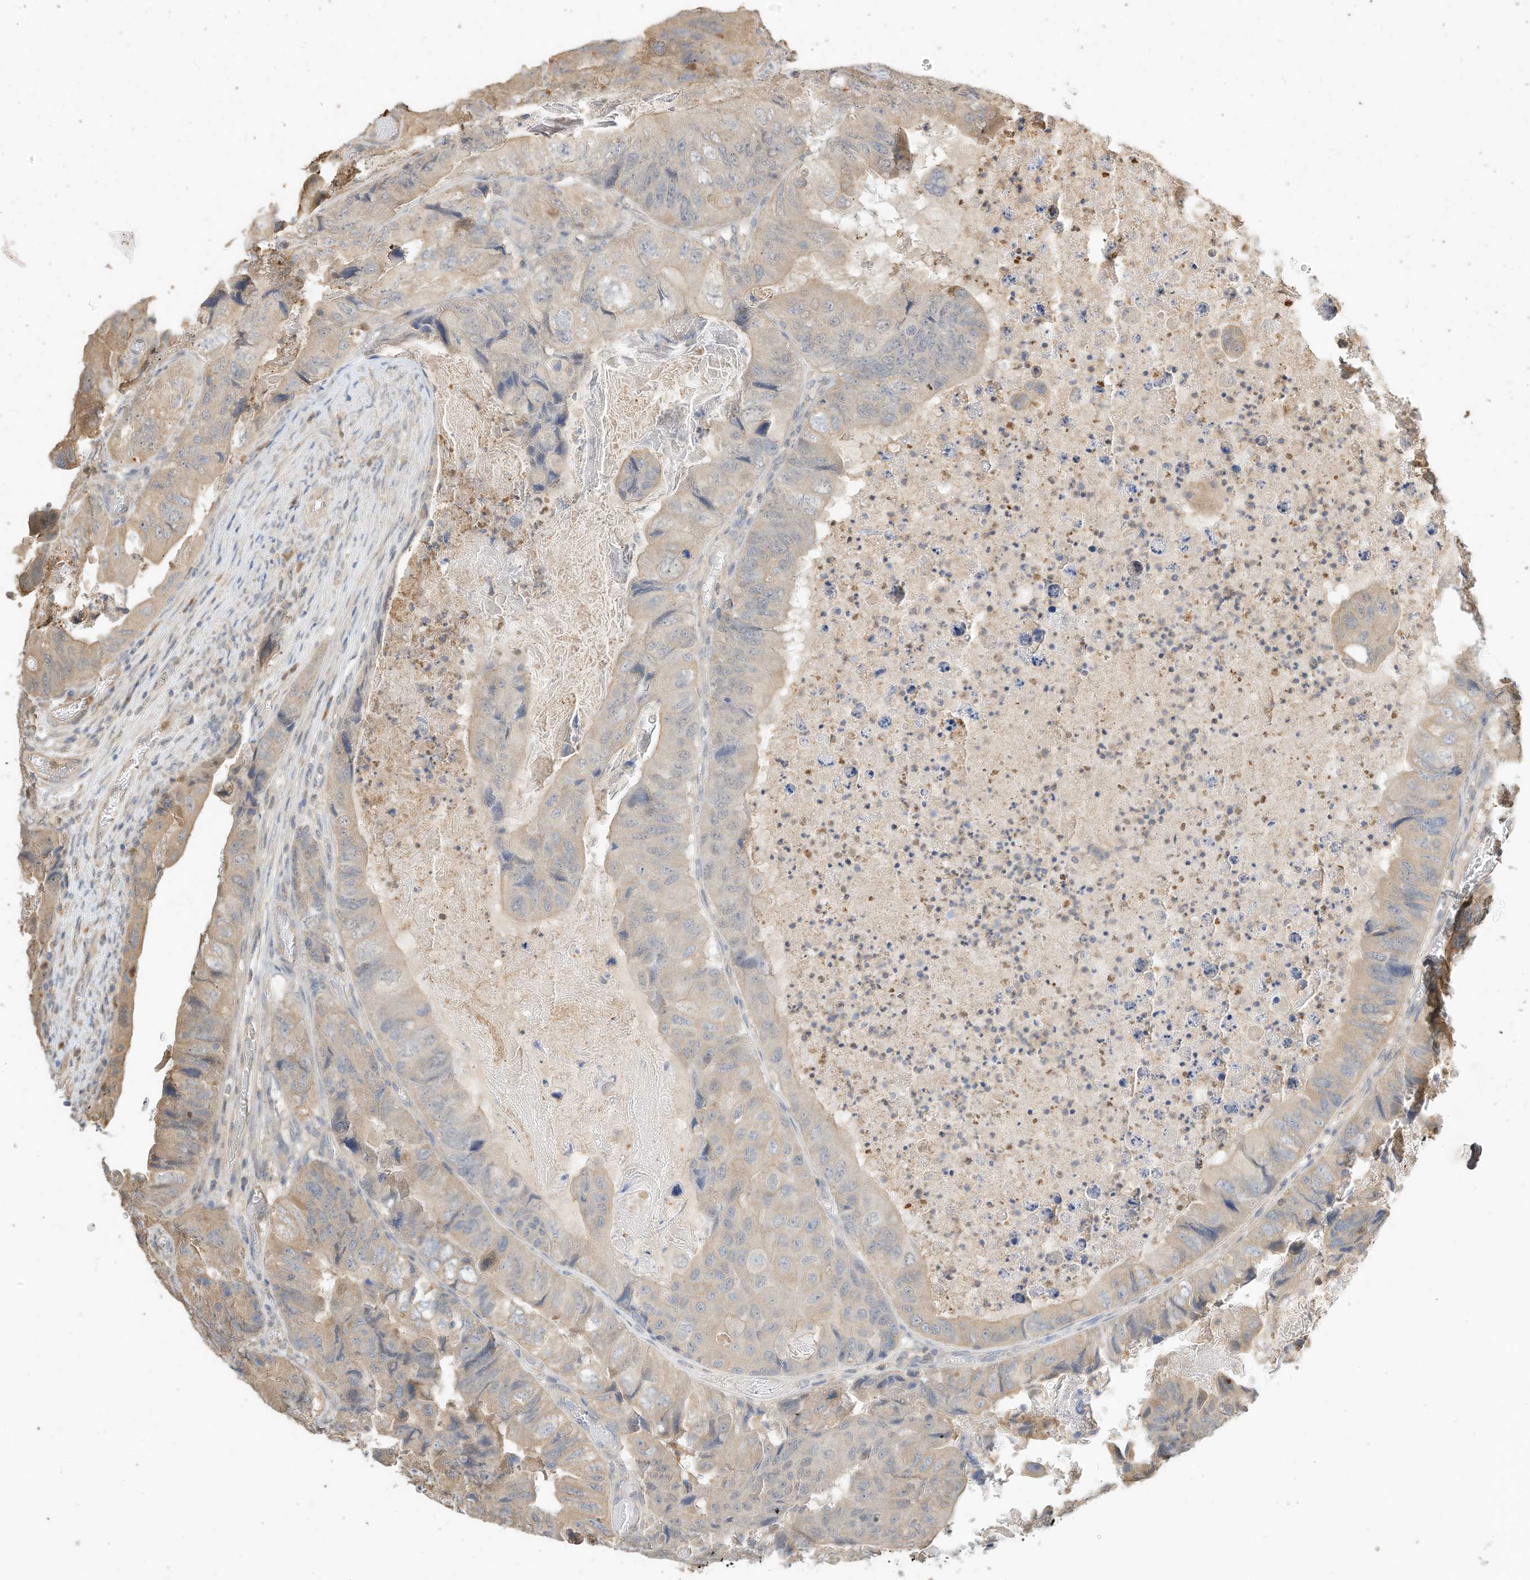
{"staining": {"intensity": "weak", "quantity": "<25%", "location": "cytoplasmic/membranous"}, "tissue": "colorectal cancer", "cell_type": "Tumor cells", "image_type": "cancer", "snomed": [{"axis": "morphology", "description": "Adenocarcinoma, NOS"}, {"axis": "topography", "description": "Rectum"}], "caption": "The micrograph exhibits no significant positivity in tumor cells of adenocarcinoma (colorectal).", "gene": "OFD1", "patient": {"sex": "male", "age": 63}}